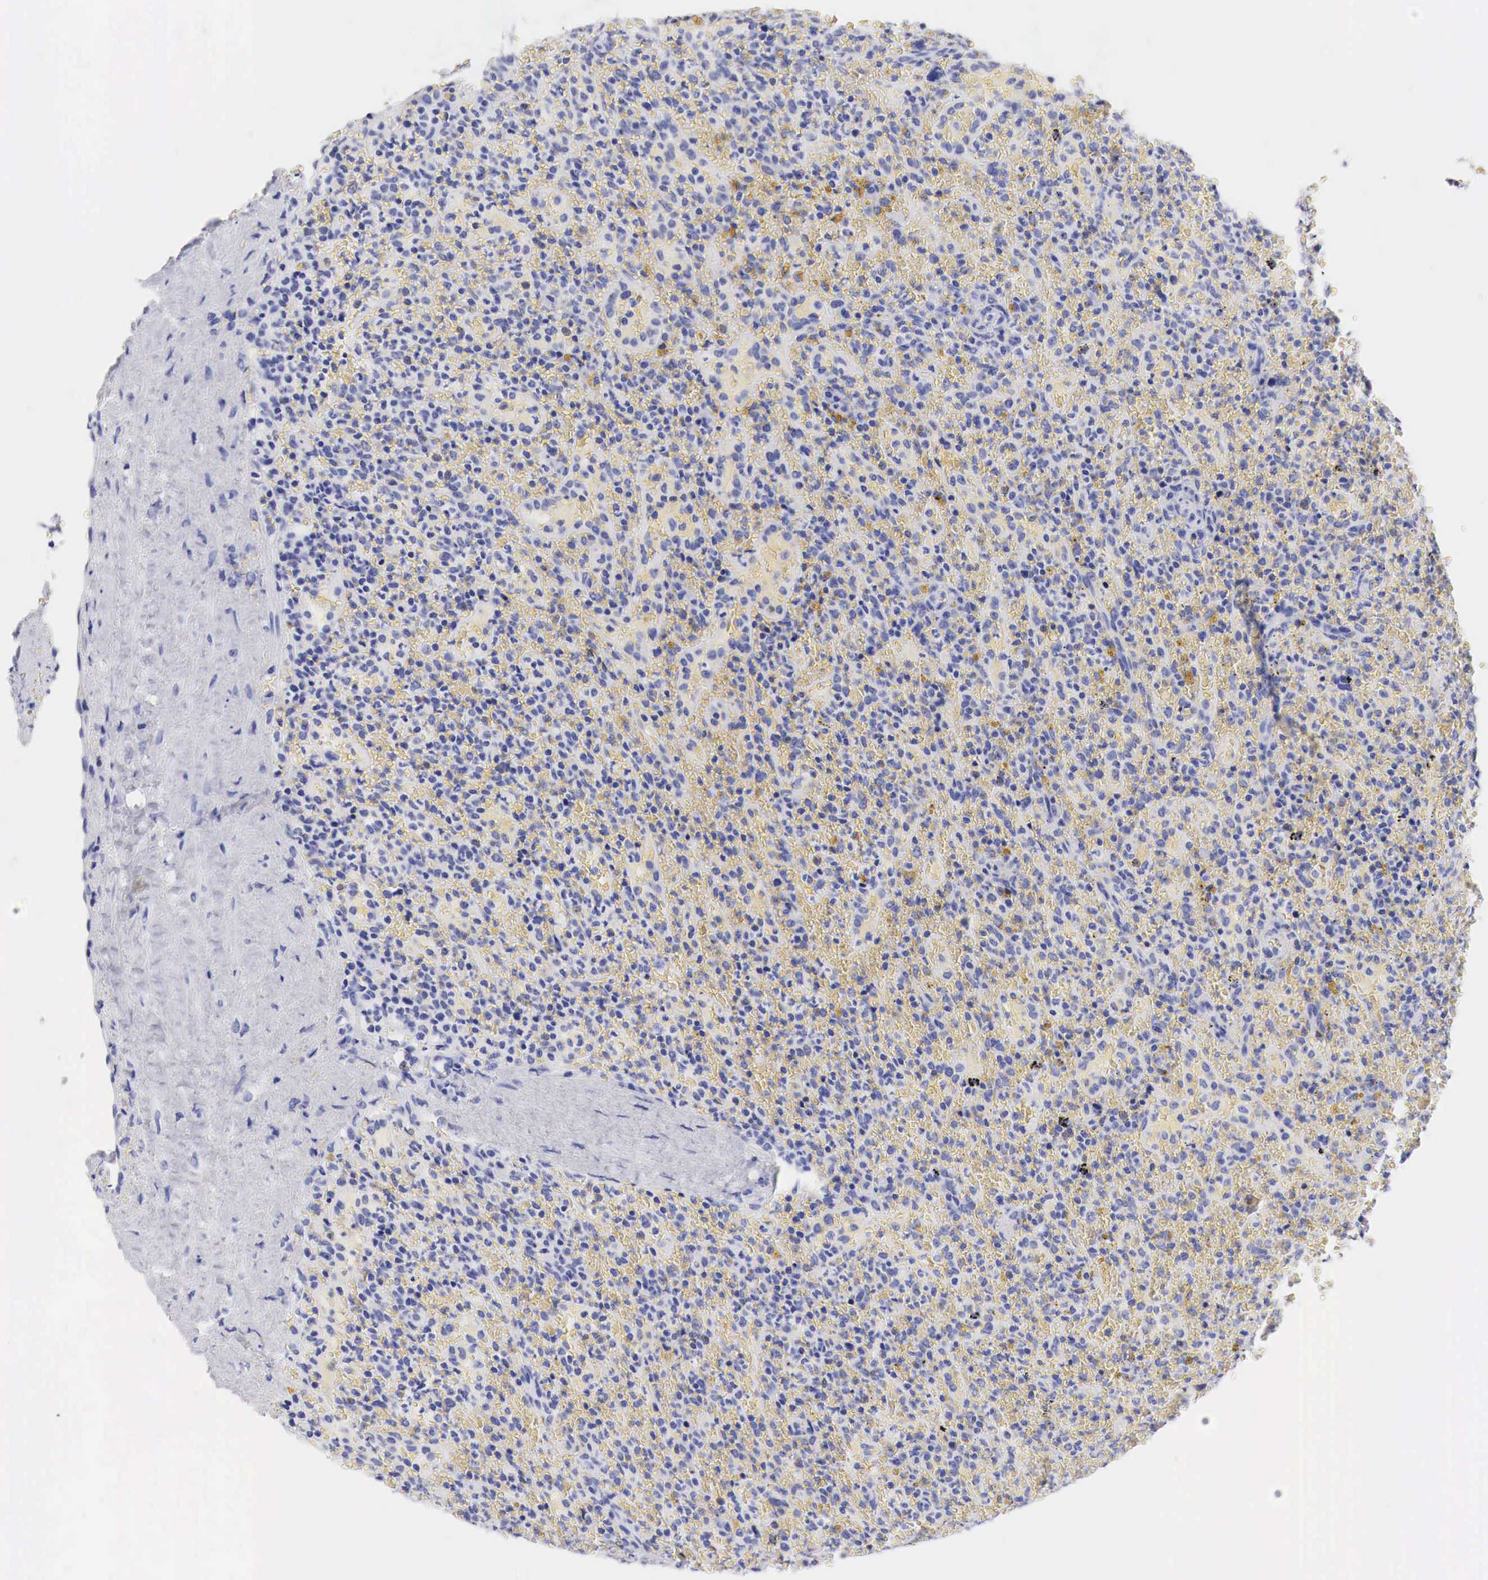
{"staining": {"intensity": "negative", "quantity": "none", "location": "none"}, "tissue": "lymphoma", "cell_type": "Tumor cells", "image_type": "cancer", "snomed": [{"axis": "morphology", "description": "Malignant lymphoma, non-Hodgkin's type, High grade"}, {"axis": "topography", "description": "Spleen"}, {"axis": "topography", "description": "Lymph node"}], "caption": "IHC micrograph of high-grade malignant lymphoma, non-Hodgkin's type stained for a protein (brown), which shows no expression in tumor cells. (DAB (3,3'-diaminobenzidine) immunohistochemistry visualized using brightfield microscopy, high magnification).", "gene": "TYR", "patient": {"sex": "female", "age": 70}}